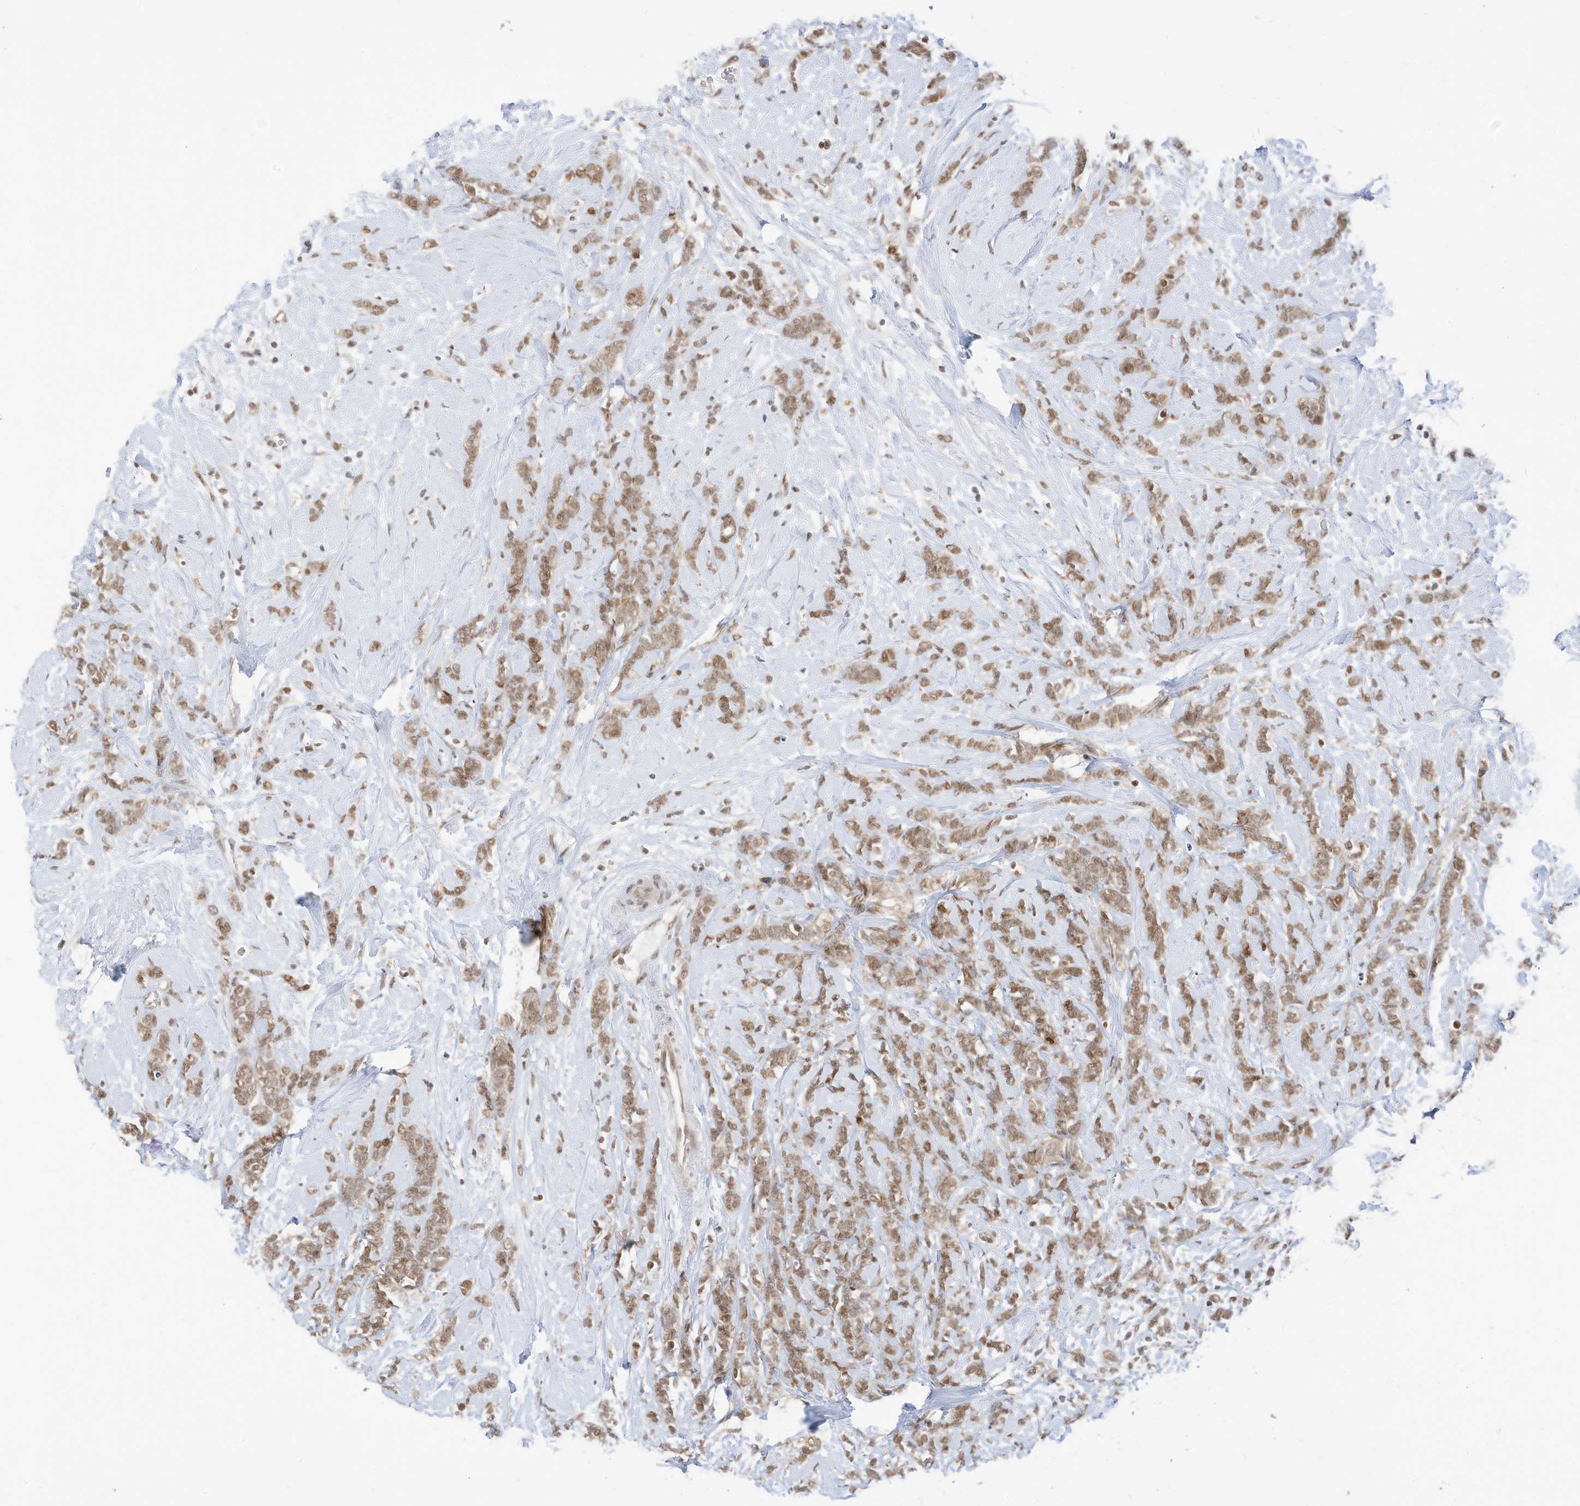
{"staining": {"intensity": "moderate", "quantity": ">75%", "location": "nuclear"}, "tissue": "breast cancer", "cell_type": "Tumor cells", "image_type": "cancer", "snomed": [{"axis": "morphology", "description": "Lobular carcinoma"}, {"axis": "topography", "description": "Breast"}], "caption": "An immunohistochemistry (IHC) histopathology image of tumor tissue is shown. Protein staining in brown shows moderate nuclear positivity in breast cancer within tumor cells. (DAB IHC, brown staining for protein, blue staining for nuclei).", "gene": "OGT", "patient": {"sex": "female", "age": 58}}